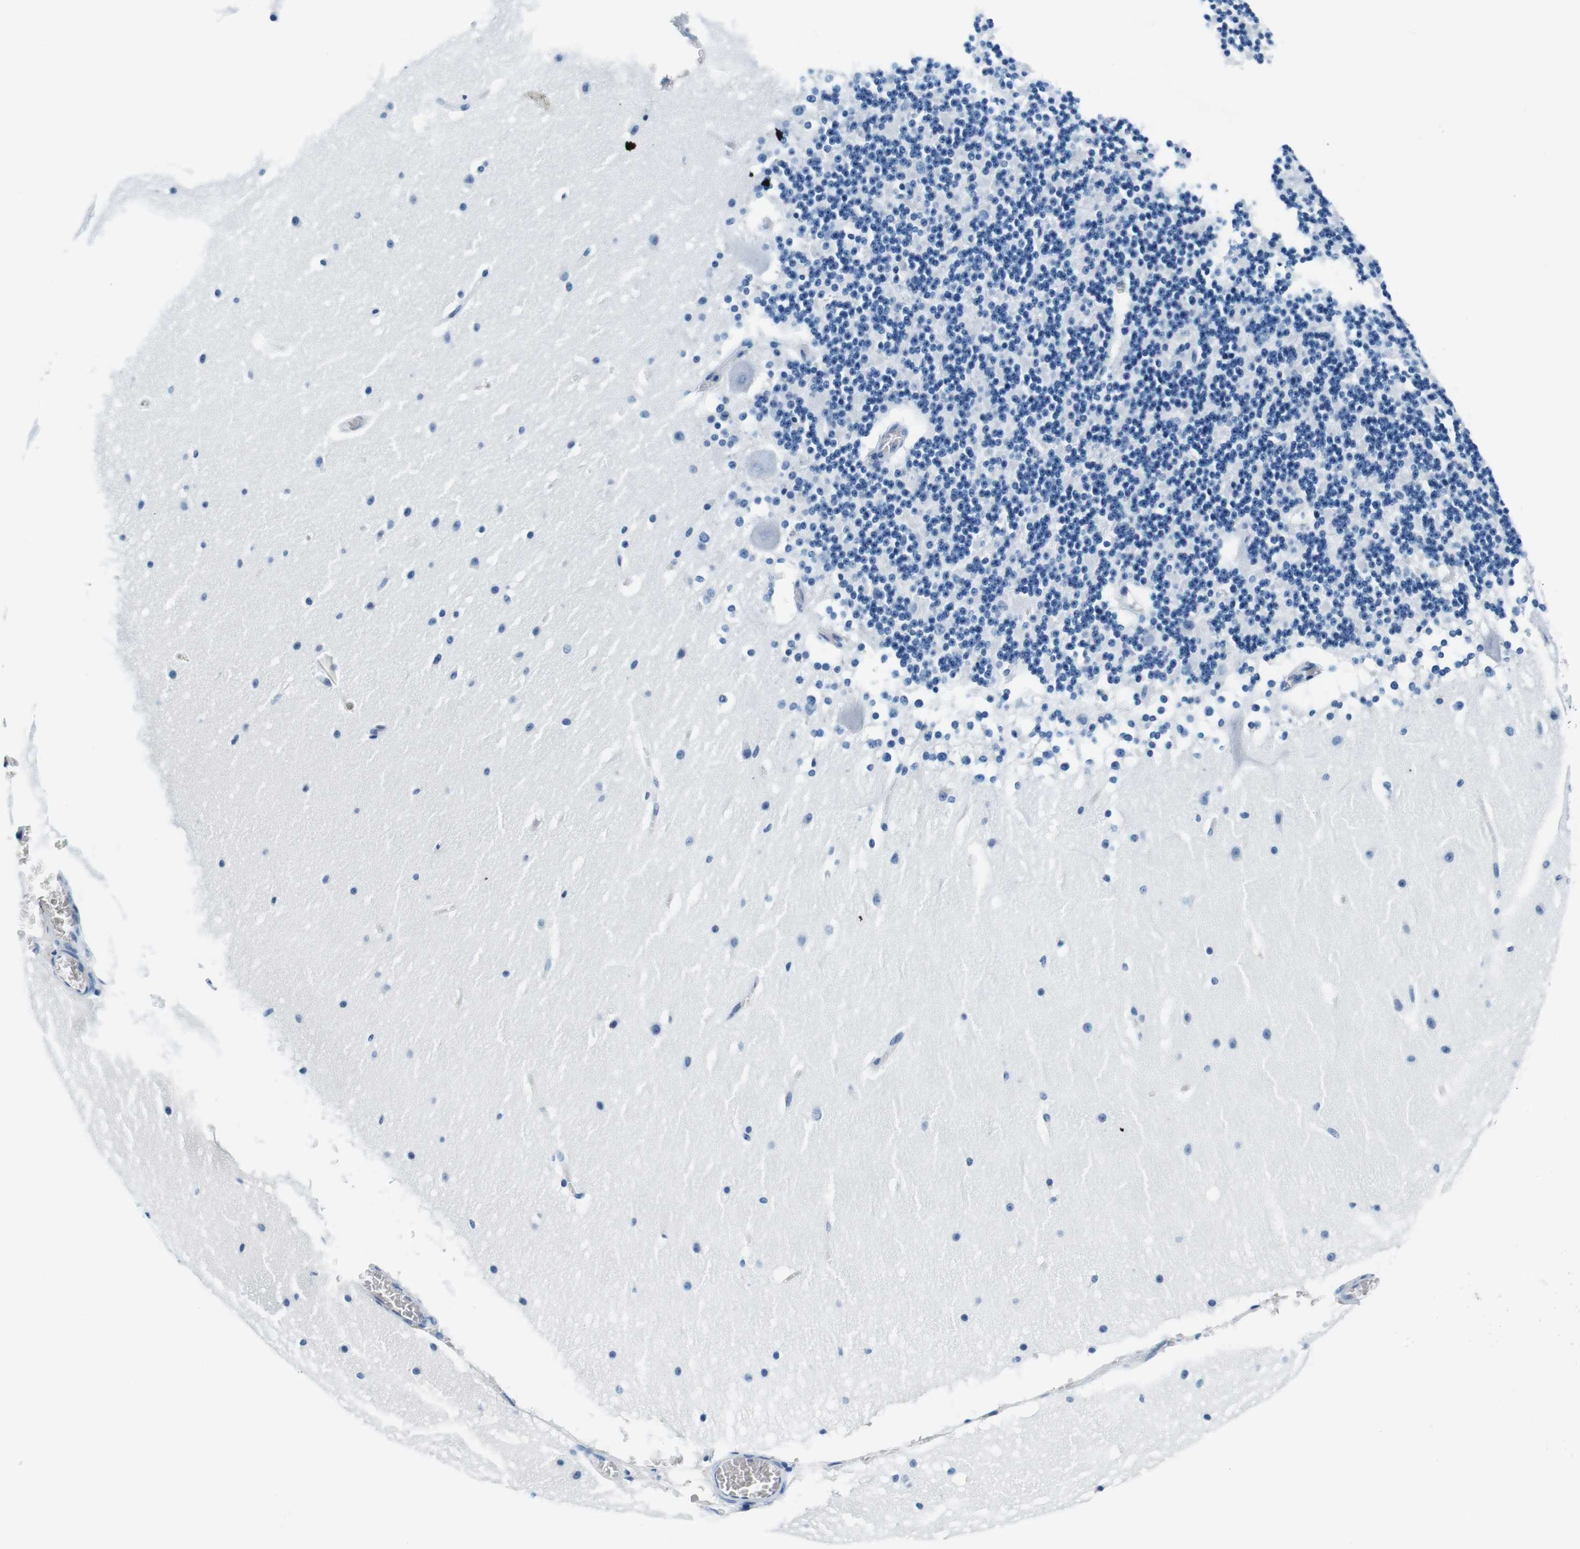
{"staining": {"intensity": "negative", "quantity": "none", "location": "none"}, "tissue": "cerebellum", "cell_type": "Cells in granular layer", "image_type": "normal", "snomed": [{"axis": "morphology", "description": "Normal tissue, NOS"}, {"axis": "topography", "description": "Cerebellum"}], "caption": "The micrograph shows no significant expression in cells in granular layer of cerebellum.", "gene": "HLA", "patient": {"sex": "female", "age": 19}}